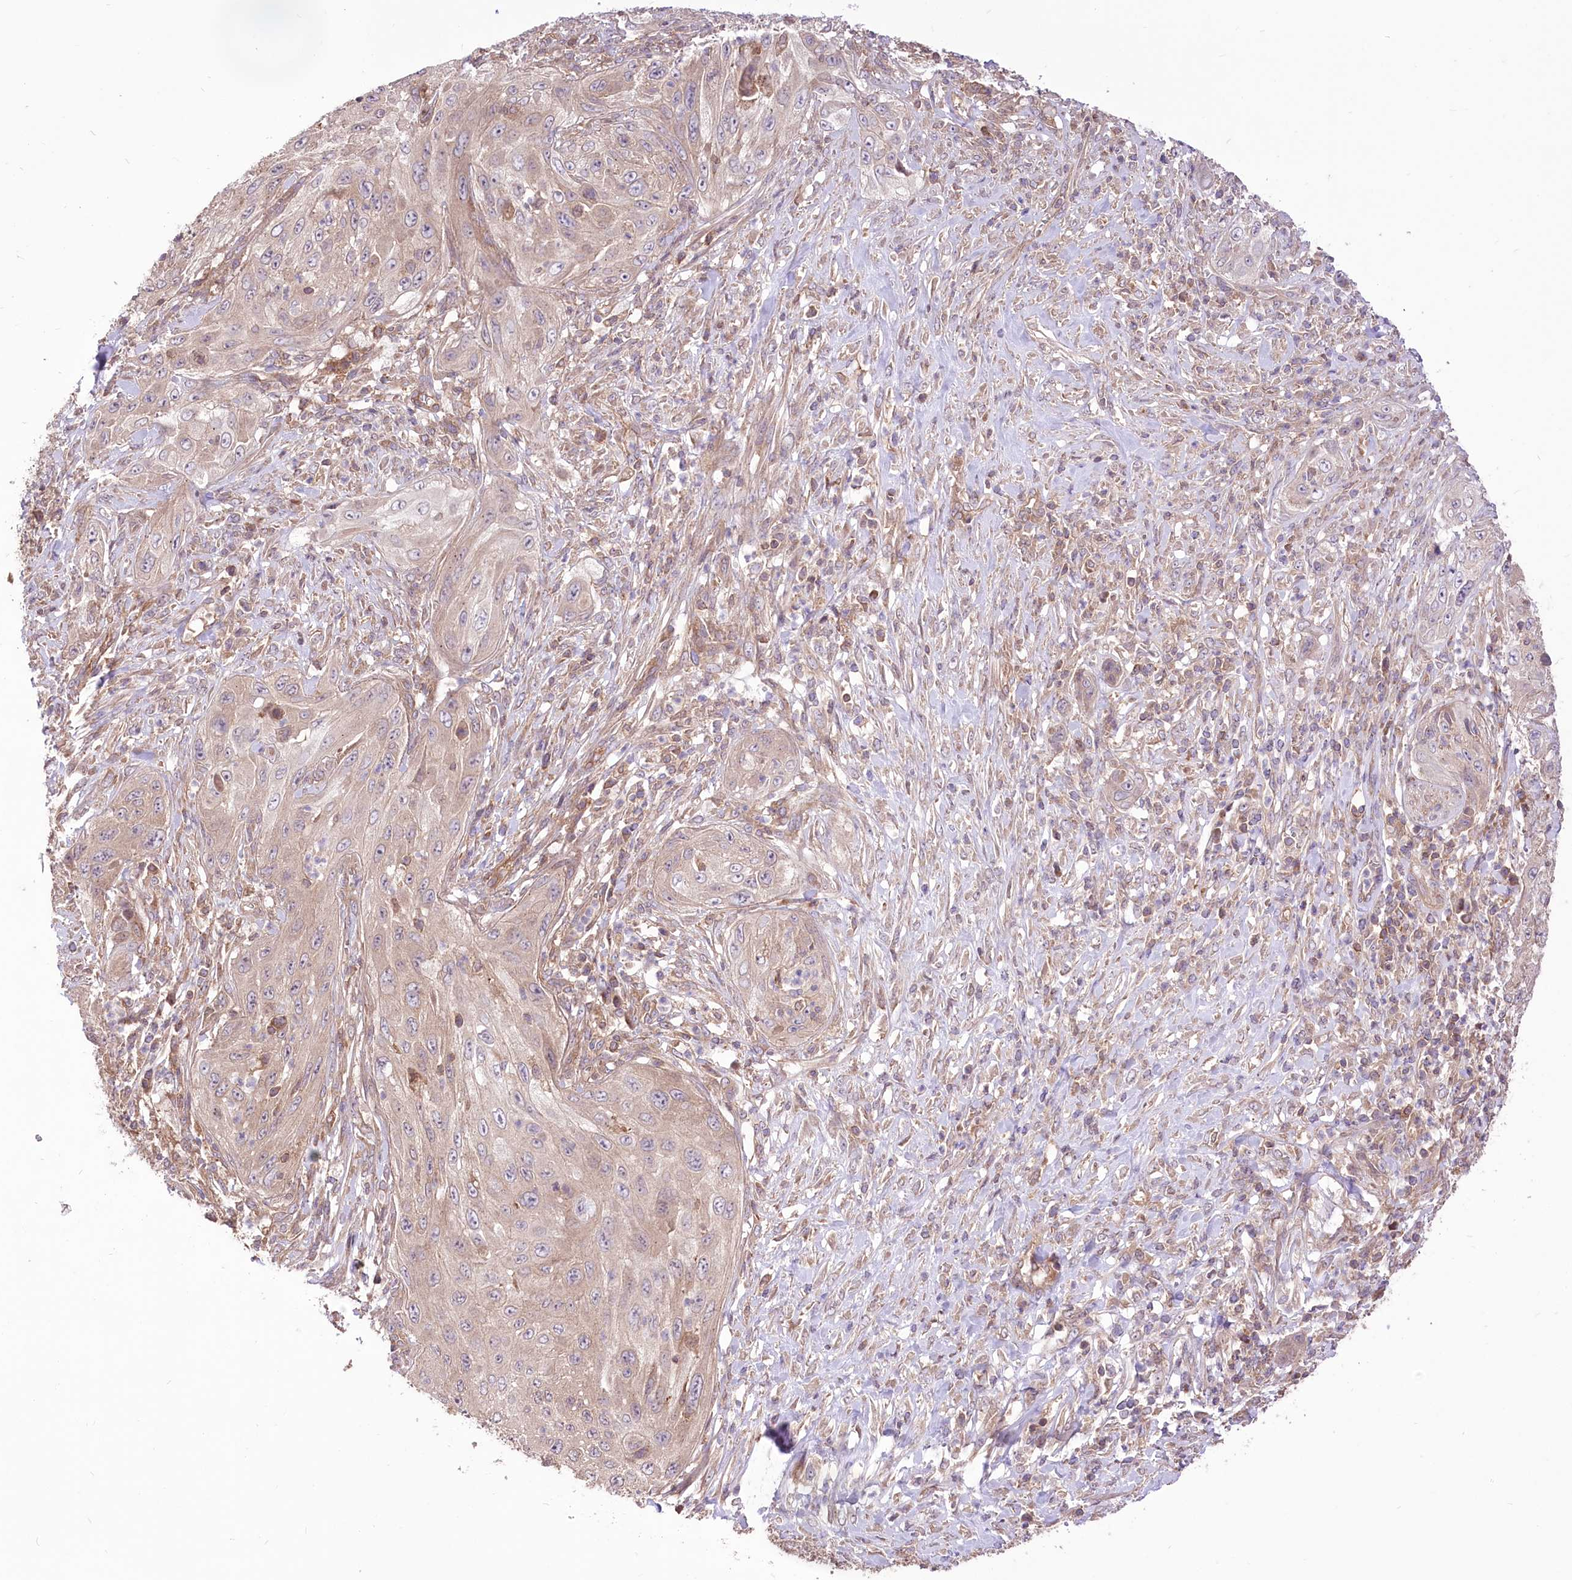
{"staining": {"intensity": "moderate", "quantity": "<25%", "location": "cytoplasmic/membranous"}, "tissue": "cervical cancer", "cell_type": "Tumor cells", "image_type": "cancer", "snomed": [{"axis": "morphology", "description": "Squamous cell carcinoma, NOS"}, {"axis": "topography", "description": "Cervix"}], "caption": "Human cervical cancer (squamous cell carcinoma) stained with a brown dye shows moderate cytoplasmic/membranous positive staining in about <25% of tumor cells.", "gene": "XYLB", "patient": {"sex": "female", "age": 42}}